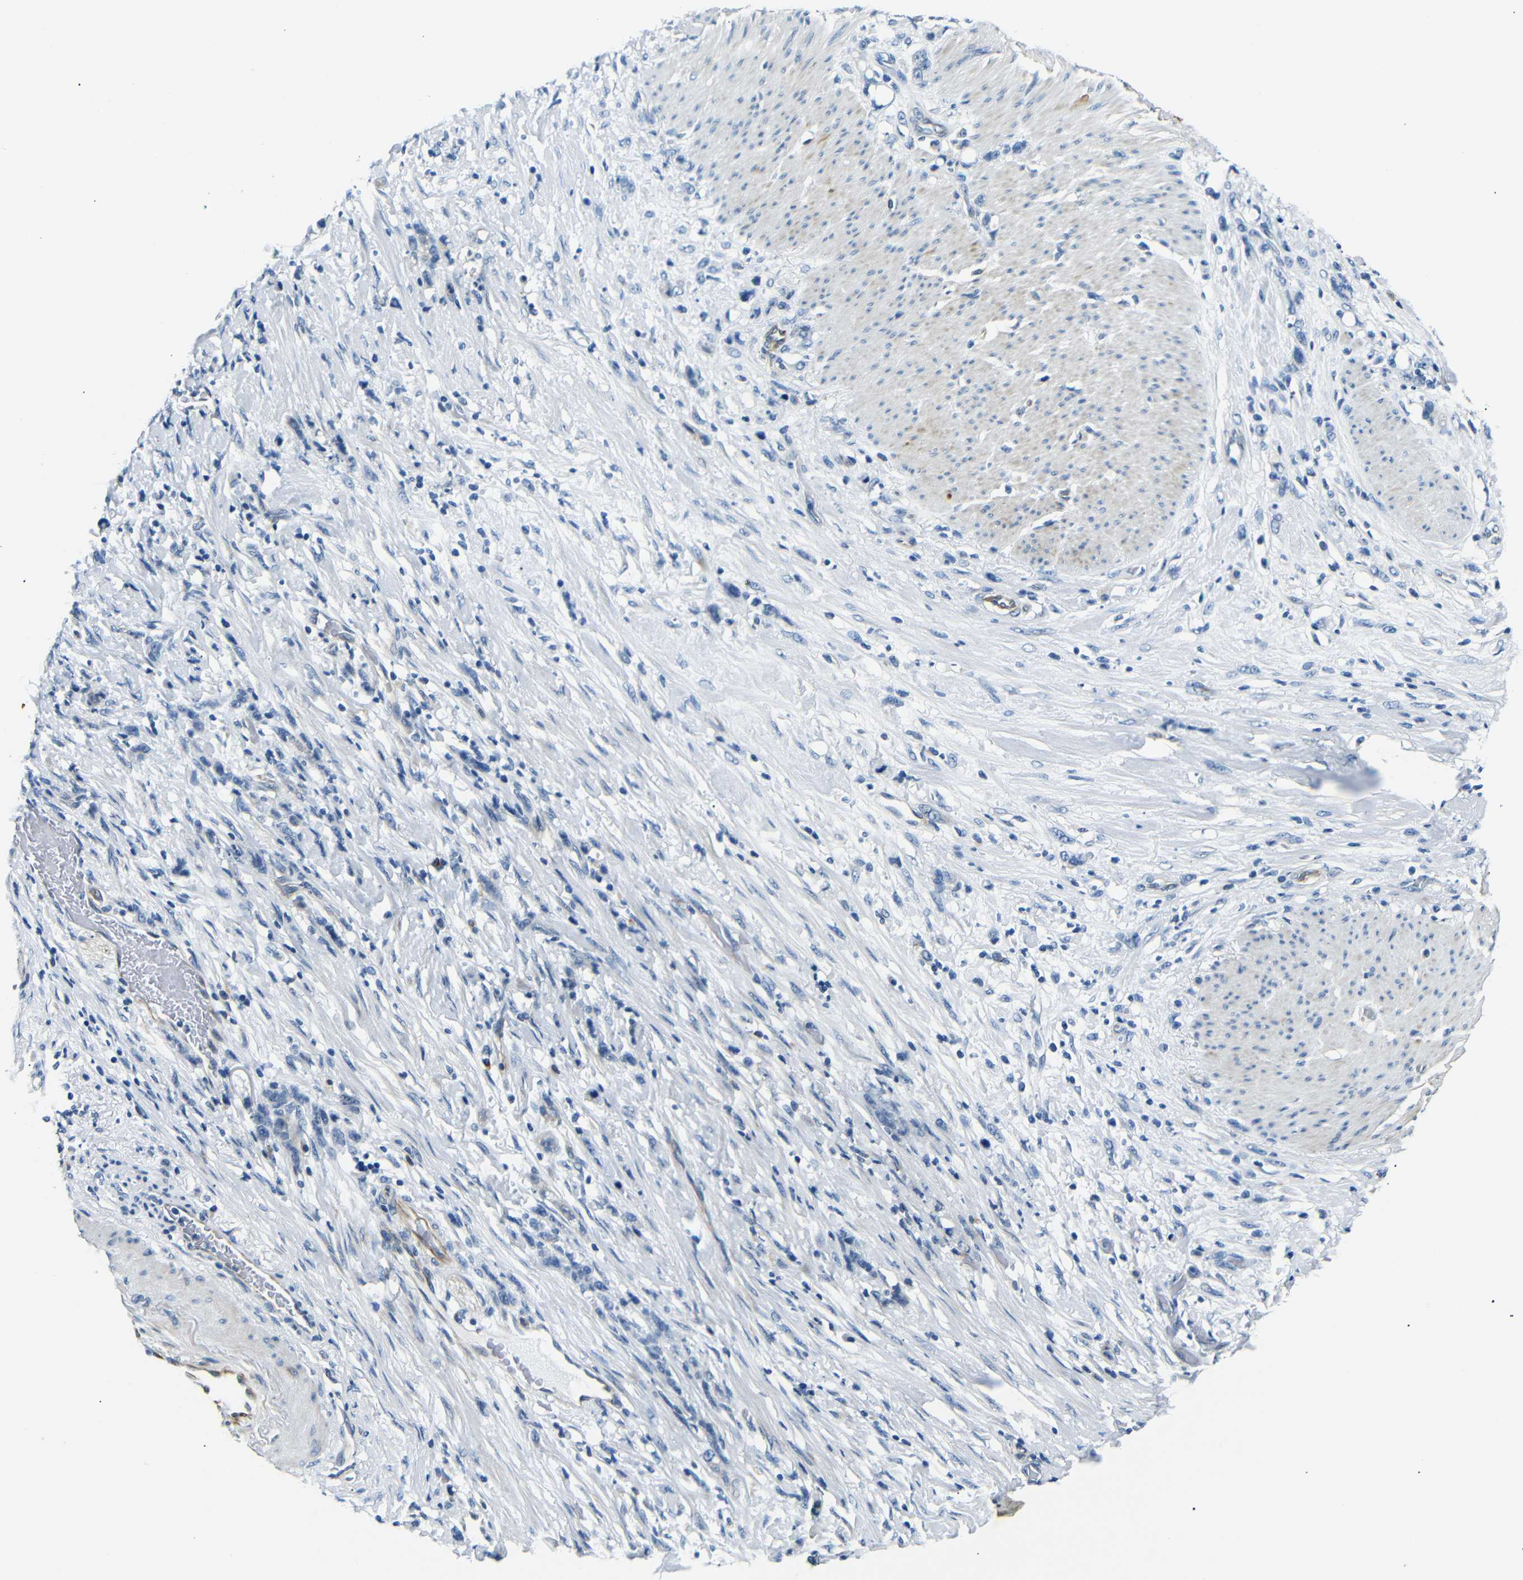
{"staining": {"intensity": "negative", "quantity": "none", "location": "none"}, "tissue": "stomach cancer", "cell_type": "Tumor cells", "image_type": "cancer", "snomed": [{"axis": "morphology", "description": "Adenocarcinoma, NOS"}, {"axis": "topography", "description": "Stomach, lower"}], "caption": "An immunohistochemistry (IHC) histopathology image of stomach cancer is shown. There is no staining in tumor cells of stomach cancer.", "gene": "TAFA1", "patient": {"sex": "male", "age": 88}}